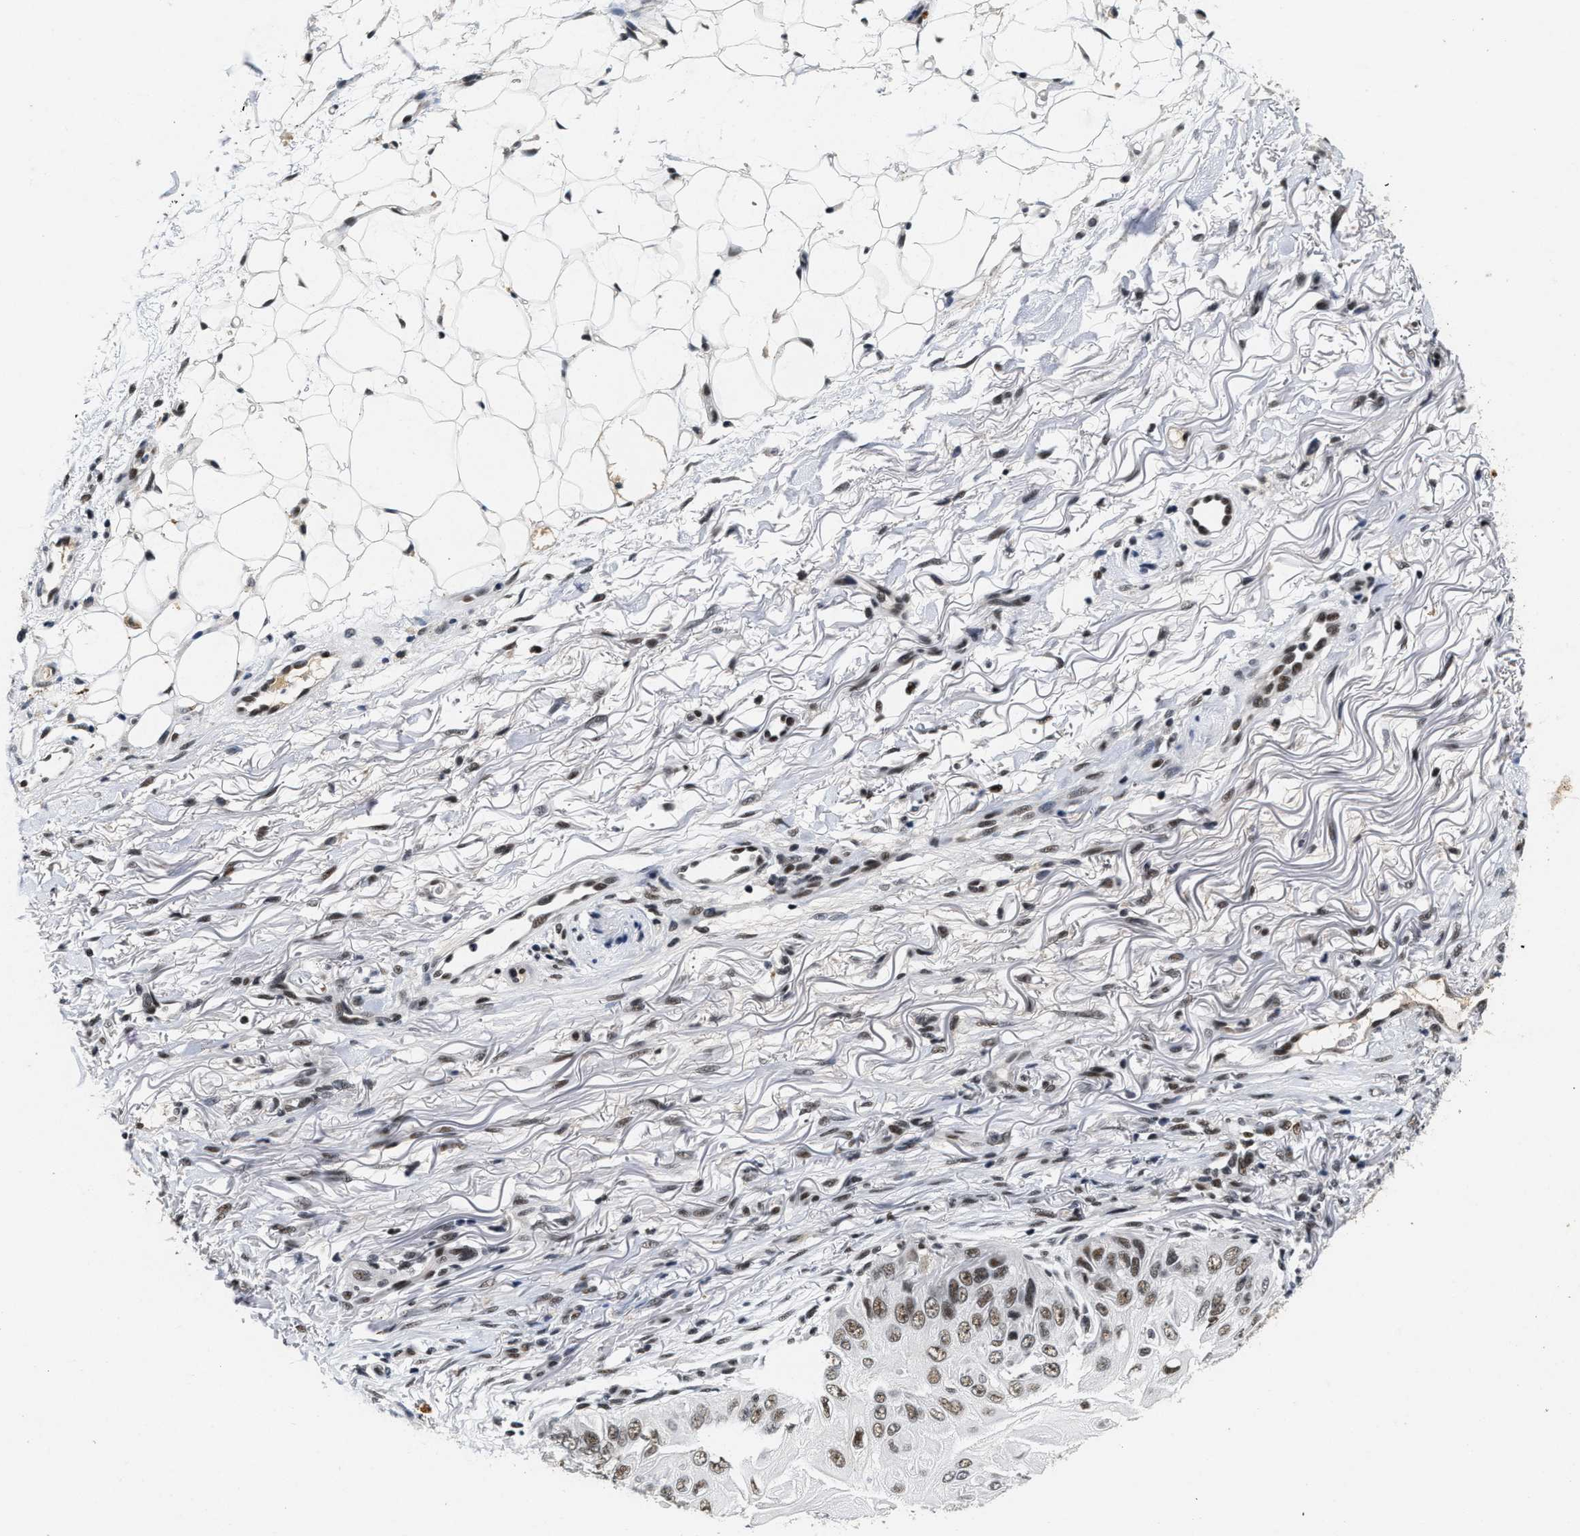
{"staining": {"intensity": "weak", "quantity": ">75%", "location": "nuclear"}, "tissue": "skin cancer", "cell_type": "Tumor cells", "image_type": "cancer", "snomed": [{"axis": "morphology", "description": "Squamous cell carcinoma, NOS"}, {"axis": "topography", "description": "Skin"}], "caption": "Immunohistochemistry (IHC) staining of skin cancer (squamous cell carcinoma), which demonstrates low levels of weak nuclear positivity in about >75% of tumor cells indicating weak nuclear protein expression. The staining was performed using DAB (3,3'-diaminobenzidine) (brown) for protein detection and nuclei were counterstained in hematoxylin (blue).", "gene": "INIP", "patient": {"sex": "female", "age": 77}}